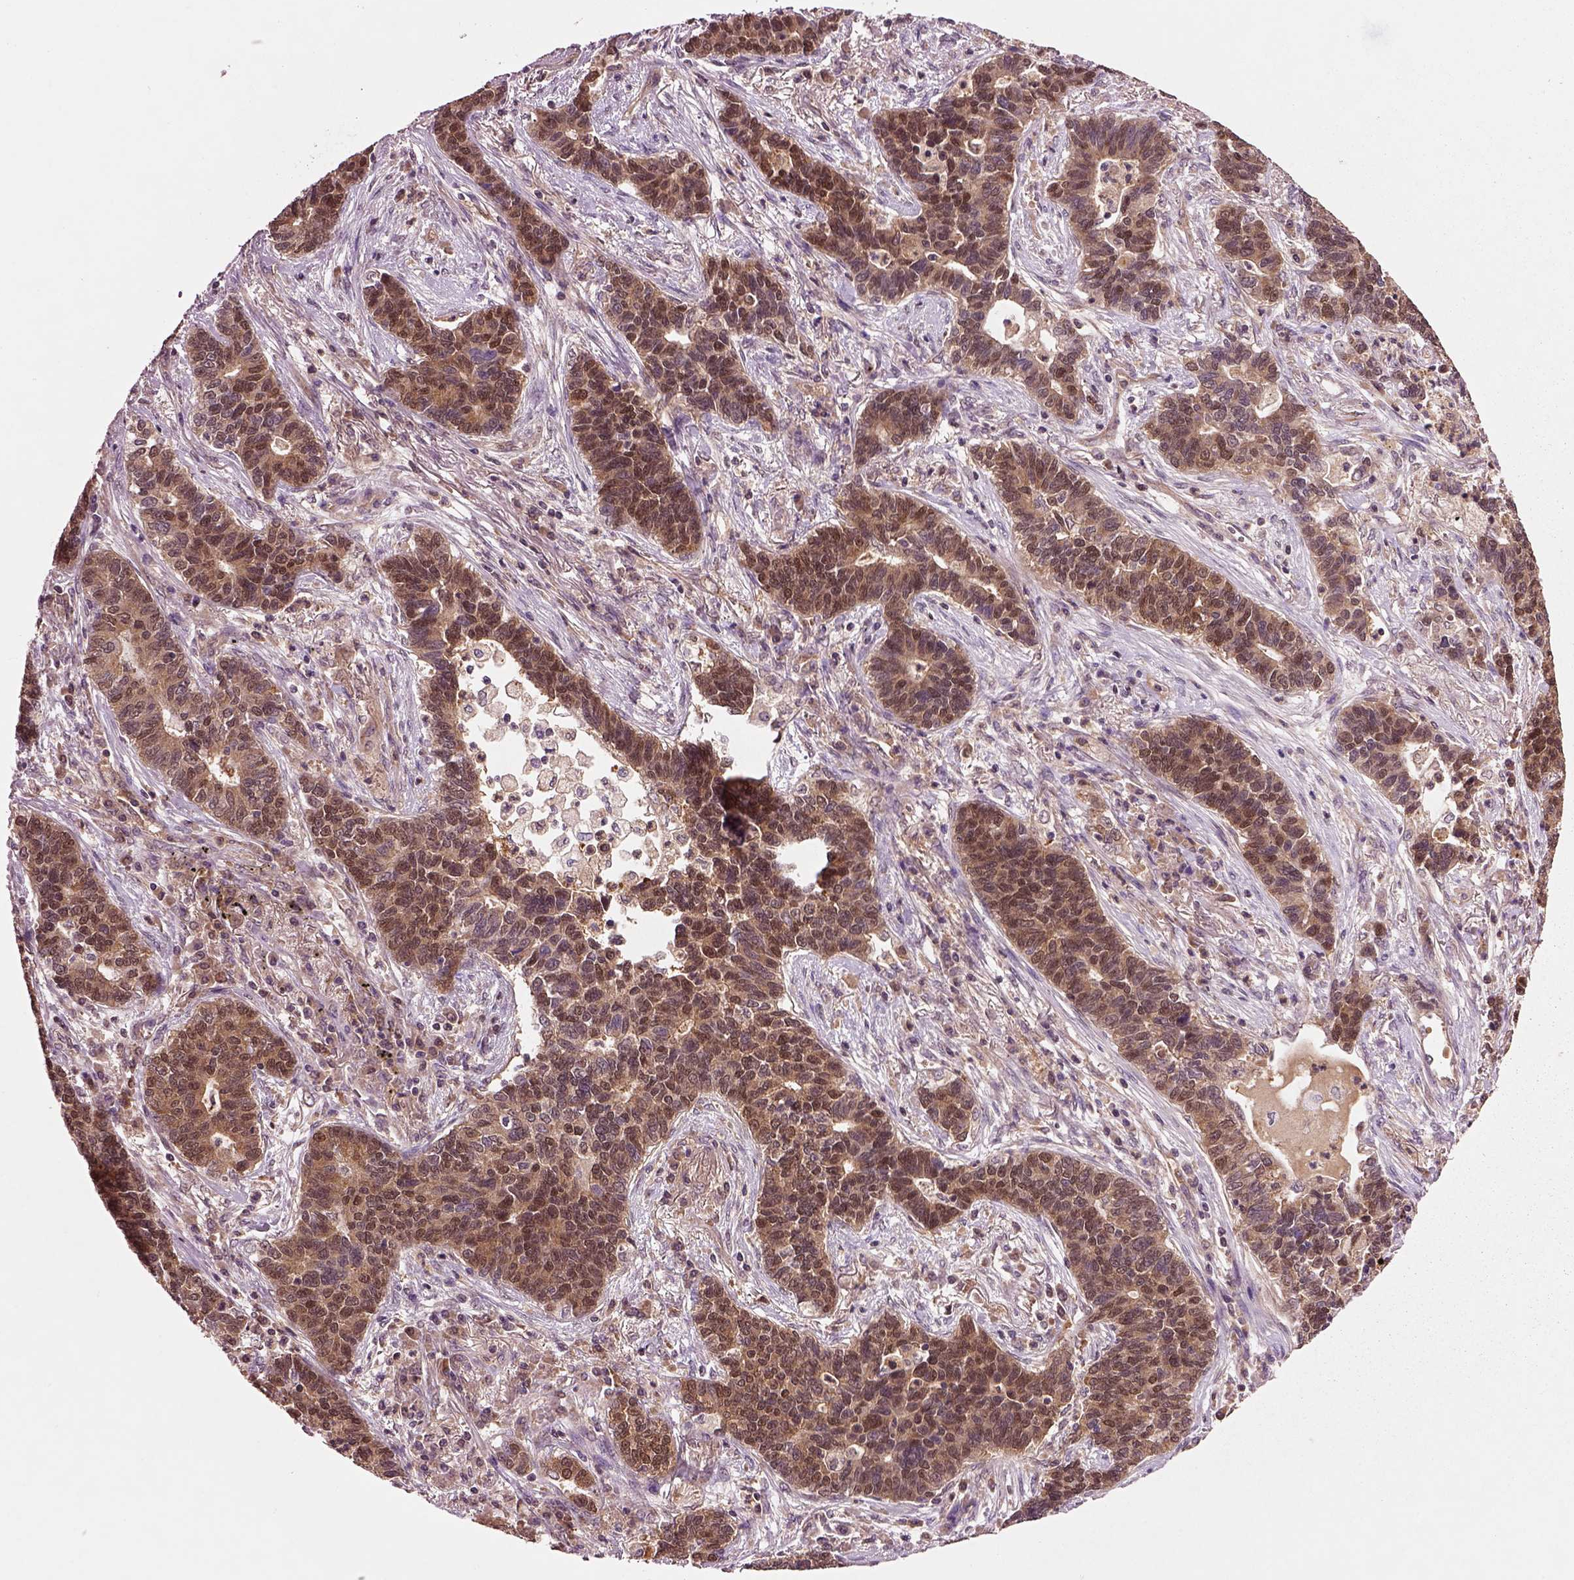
{"staining": {"intensity": "moderate", "quantity": ">75%", "location": "cytoplasmic/membranous"}, "tissue": "lung cancer", "cell_type": "Tumor cells", "image_type": "cancer", "snomed": [{"axis": "morphology", "description": "Adenocarcinoma, NOS"}, {"axis": "topography", "description": "Lung"}], "caption": "Human lung cancer (adenocarcinoma) stained with a protein marker reveals moderate staining in tumor cells.", "gene": "MDP1", "patient": {"sex": "female", "age": 57}}